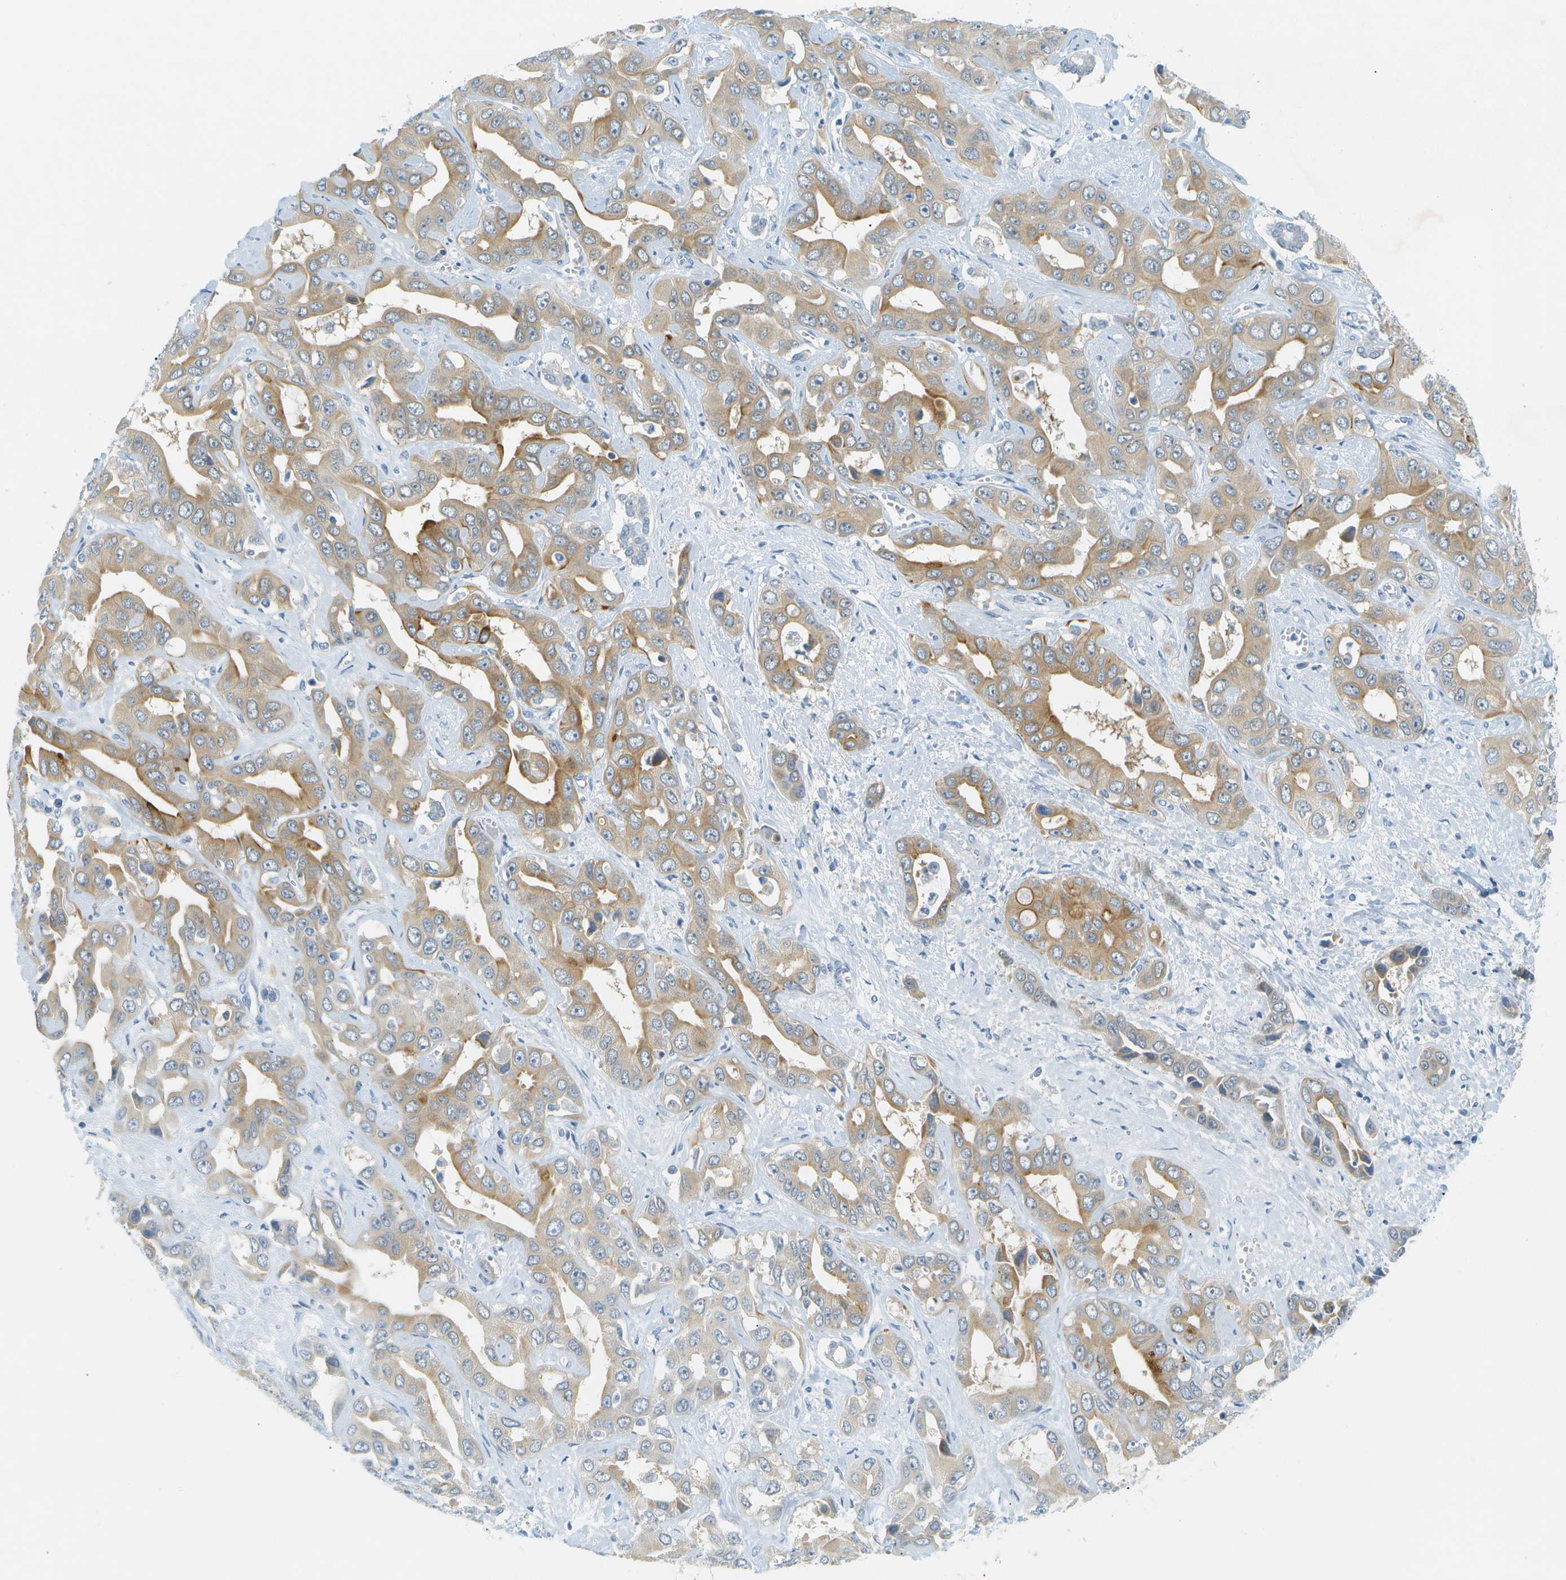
{"staining": {"intensity": "moderate", "quantity": "25%-75%", "location": "cytoplasmic/membranous"}, "tissue": "liver cancer", "cell_type": "Tumor cells", "image_type": "cancer", "snomed": [{"axis": "morphology", "description": "Cholangiocarcinoma"}, {"axis": "topography", "description": "Liver"}], "caption": "Protein staining shows moderate cytoplasmic/membranous staining in approximately 25%-75% of tumor cells in cholangiocarcinoma (liver).", "gene": "SMYD5", "patient": {"sex": "female", "age": 52}}